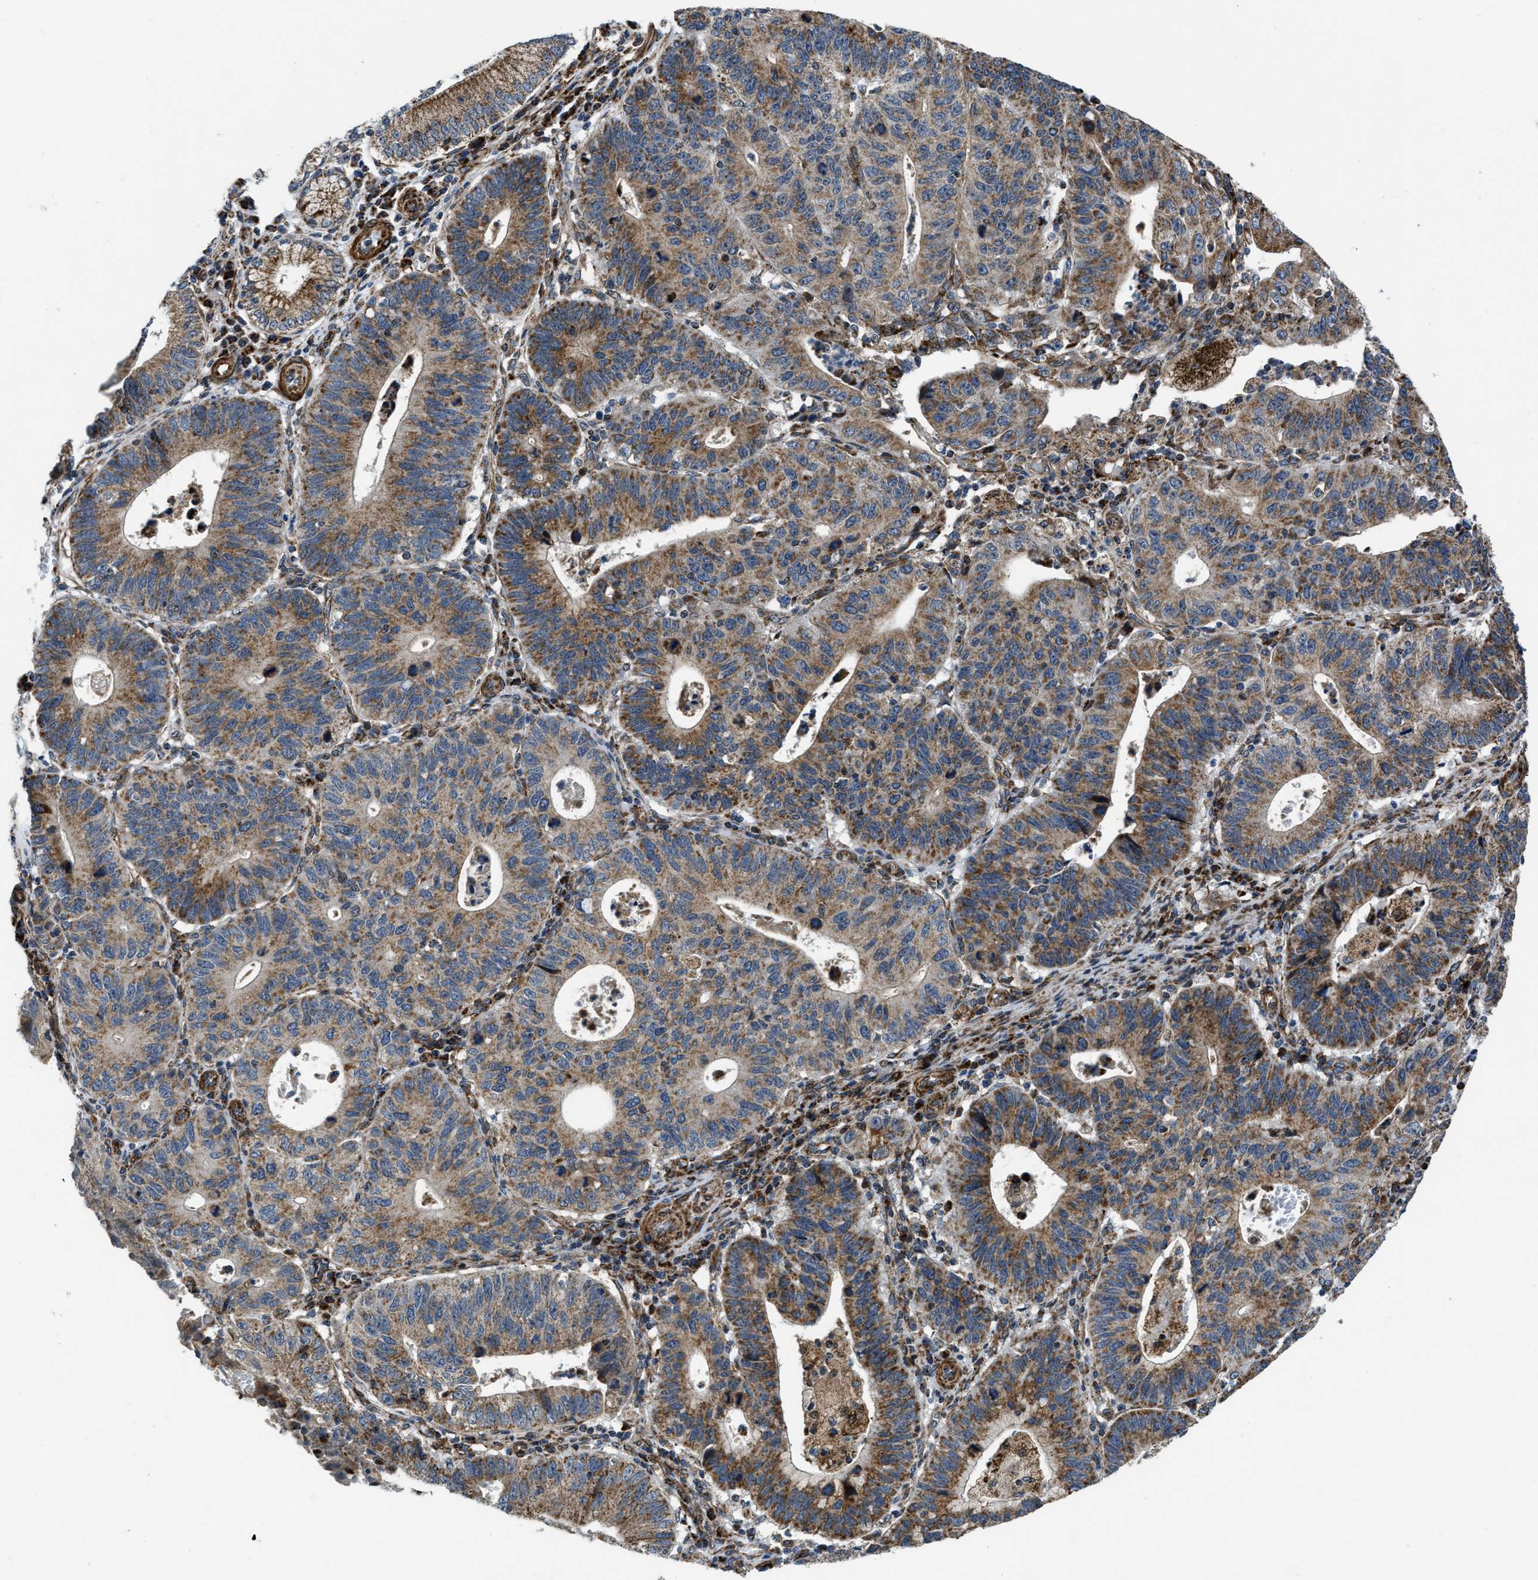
{"staining": {"intensity": "moderate", "quantity": ">75%", "location": "cytoplasmic/membranous"}, "tissue": "stomach cancer", "cell_type": "Tumor cells", "image_type": "cancer", "snomed": [{"axis": "morphology", "description": "Adenocarcinoma, NOS"}, {"axis": "topography", "description": "Stomach"}], "caption": "Human stomach cancer (adenocarcinoma) stained for a protein (brown) demonstrates moderate cytoplasmic/membranous positive staining in about >75% of tumor cells.", "gene": "GSDME", "patient": {"sex": "male", "age": 59}}